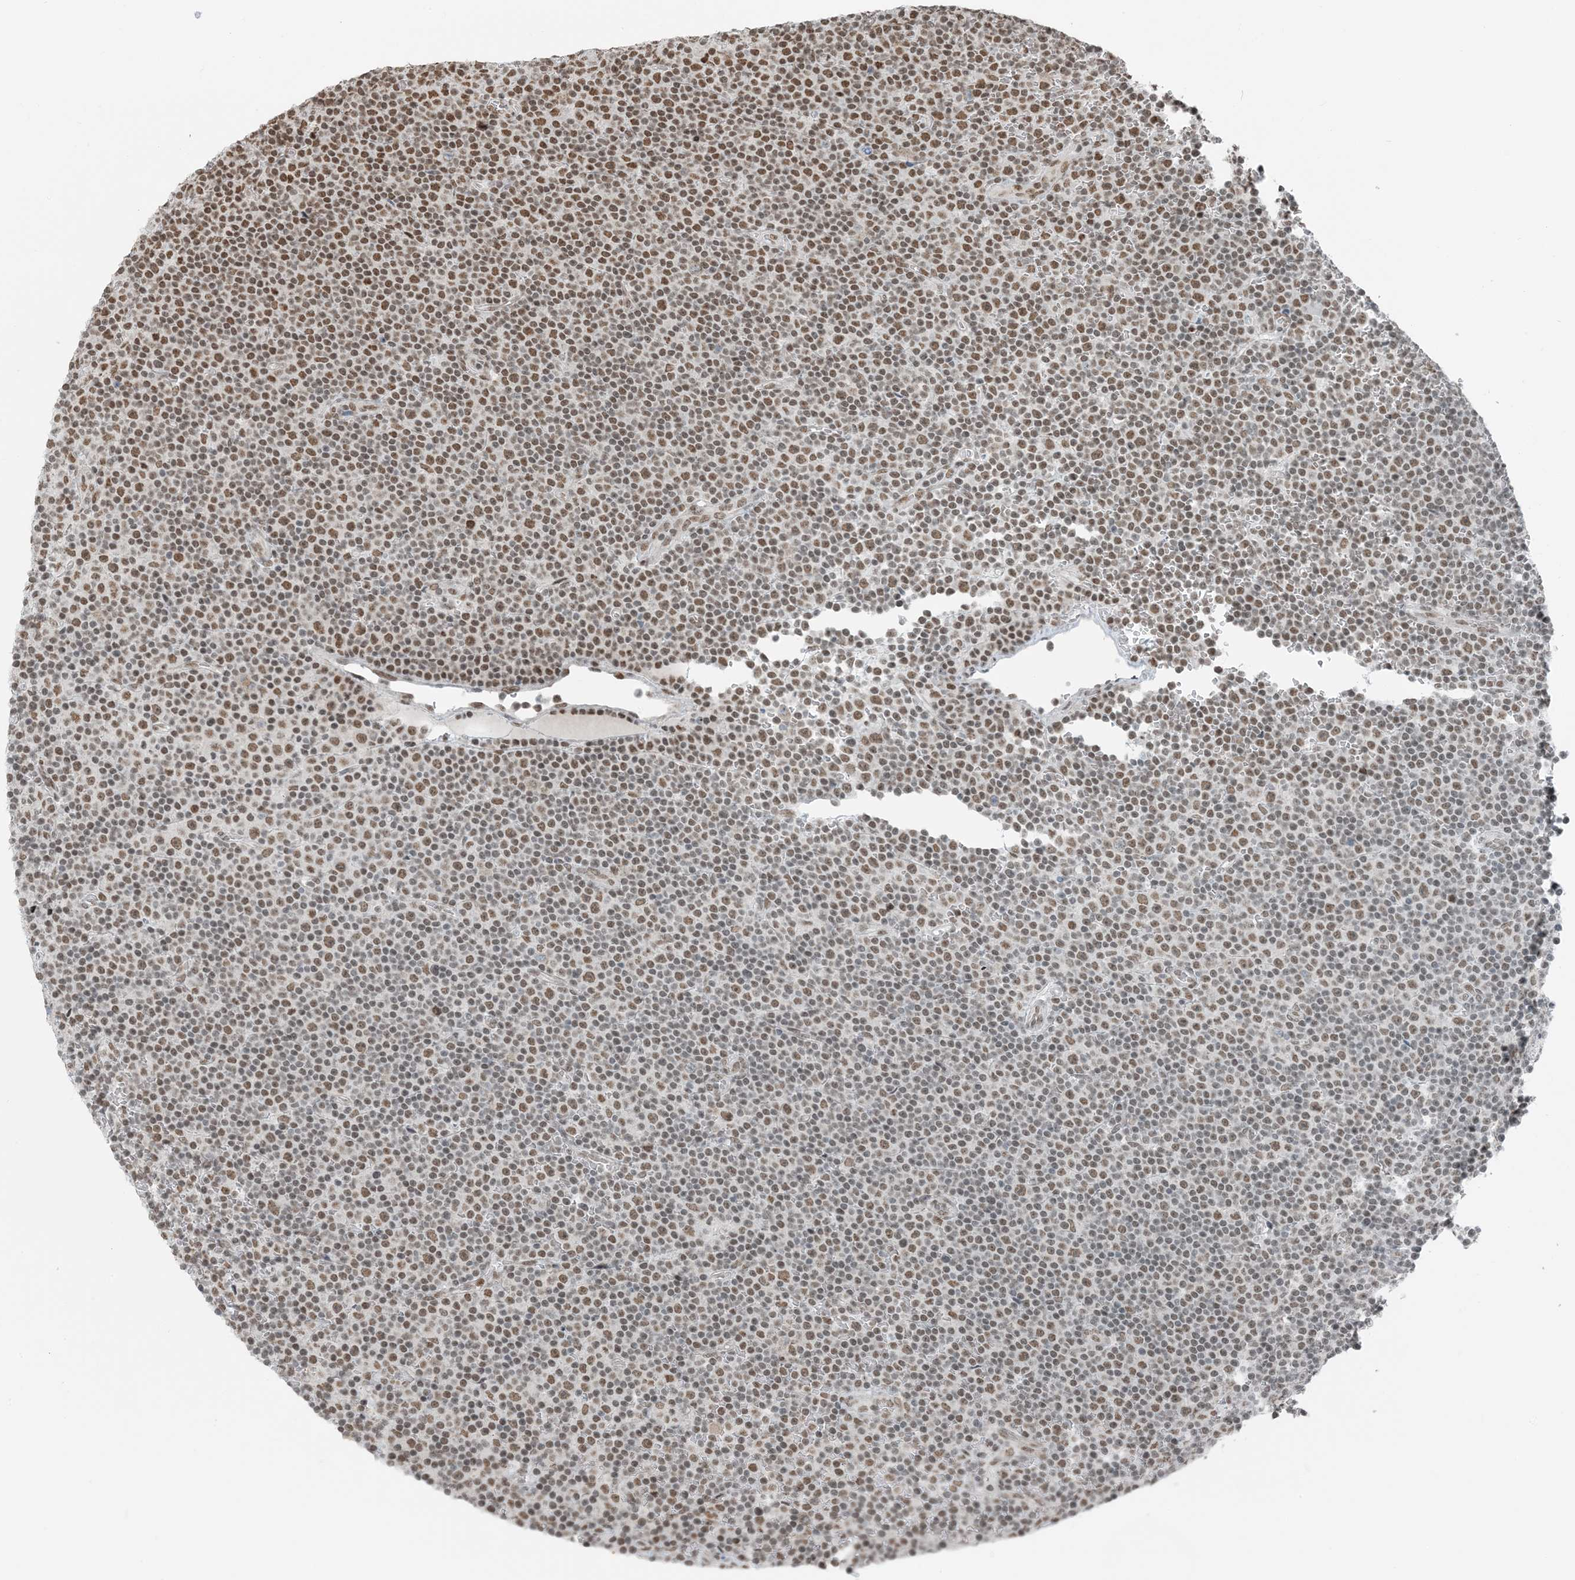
{"staining": {"intensity": "moderate", "quantity": ">75%", "location": "nuclear"}, "tissue": "lymphoma", "cell_type": "Tumor cells", "image_type": "cancer", "snomed": [{"axis": "morphology", "description": "Malignant lymphoma, non-Hodgkin's type, Low grade"}, {"axis": "topography", "description": "Lymph node"}], "caption": "Tumor cells show medium levels of moderate nuclear positivity in about >75% of cells in human lymphoma.", "gene": "ZNF500", "patient": {"sex": "female", "age": 67}}